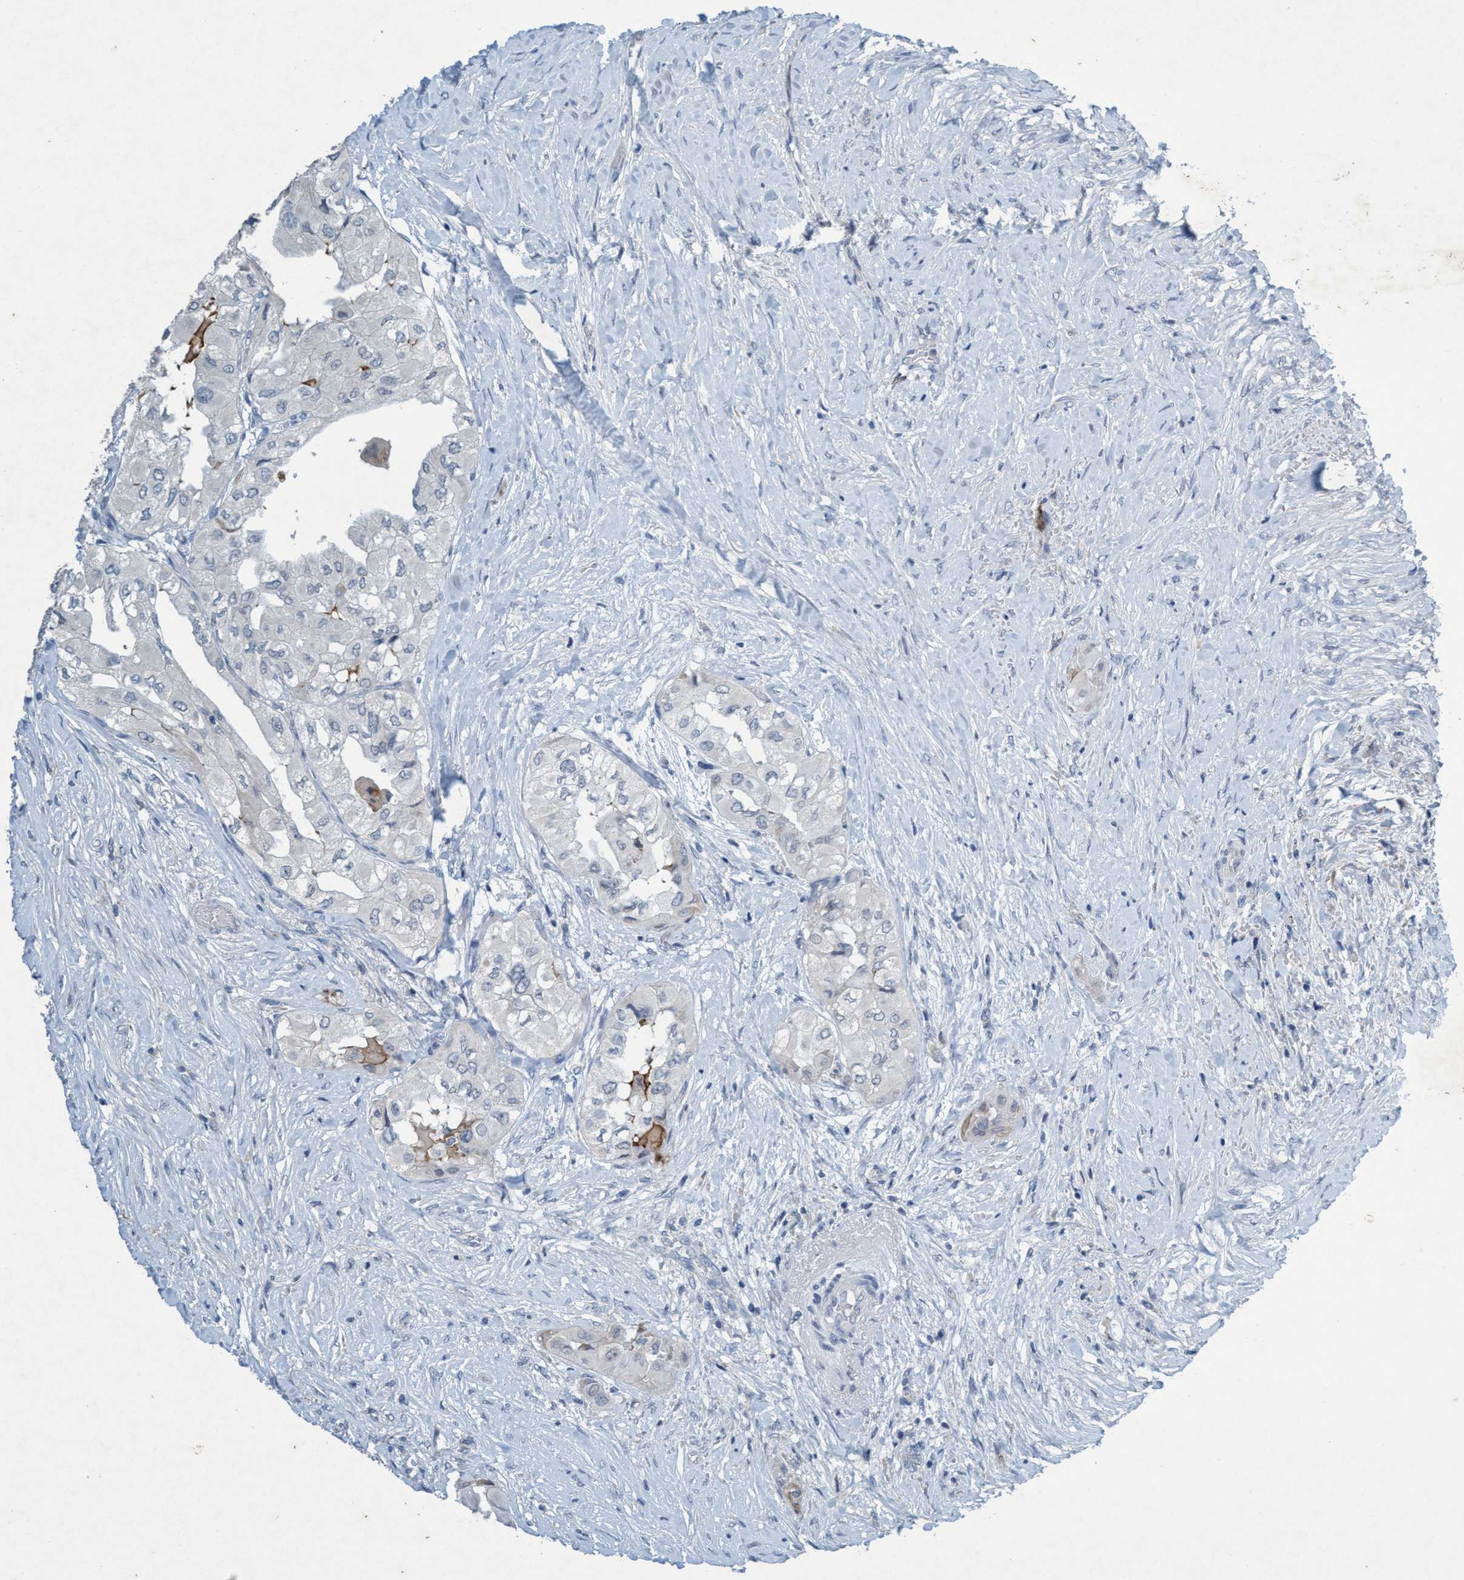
{"staining": {"intensity": "negative", "quantity": "none", "location": "none"}, "tissue": "thyroid cancer", "cell_type": "Tumor cells", "image_type": "cancer", "snomed": [{"axis": "morphology", "description": "Papillary adenocarcinoma, NOS"}, {"axis": "topography", "description": "Thyroid gland"}], "caption": "Tumor cells show no significant positivity in papillary adenocarcinoma (thyroid).", "gene": "RNF208", "patient": {"sex": "female", "age": 59}}